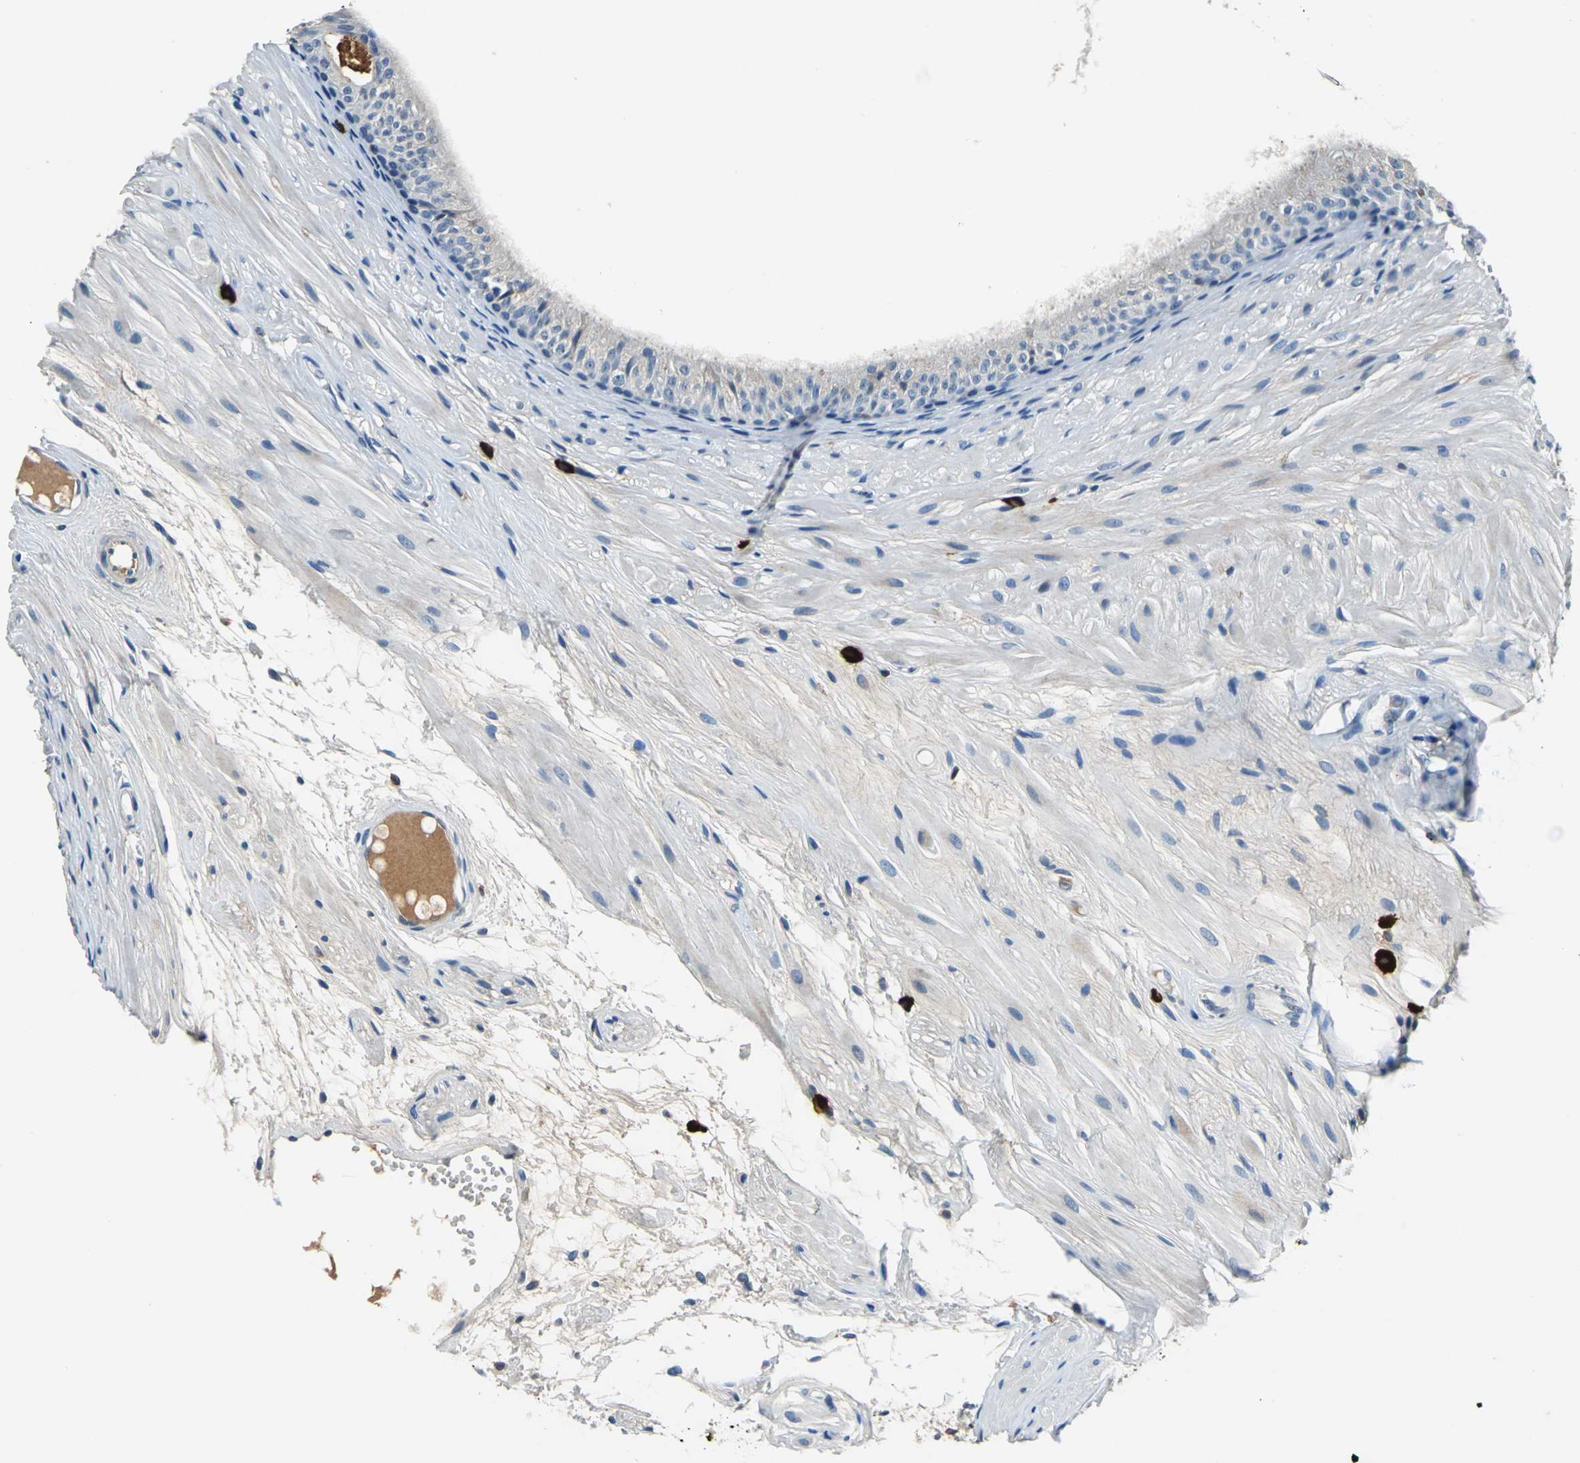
{"staining": {"intensity": "moderate", "quantity": ">75%", "location": "cytoplasmic/membranous"}, "tissue": "epididymis", "cell_type": "Glandular cells", "image_type": "normal", "snomed": [{"axis": "morphology", "description": "Normal tissue, NOS"}, {"axis": "morphology", "description": "Atrophy, NOS"}, {"axis": "topography", "description": "Testis"}, {"axis": "topography", "description": "Epididymis"}], "caption": "Approximately >75% of glandular cells in normal epididymis show moderate cytoplasmic/membranous protein staining as visualized by brown immunohistochemical staining.", "gene": "SLC19A2", "patient": {"sex": "male", "age": 18}}